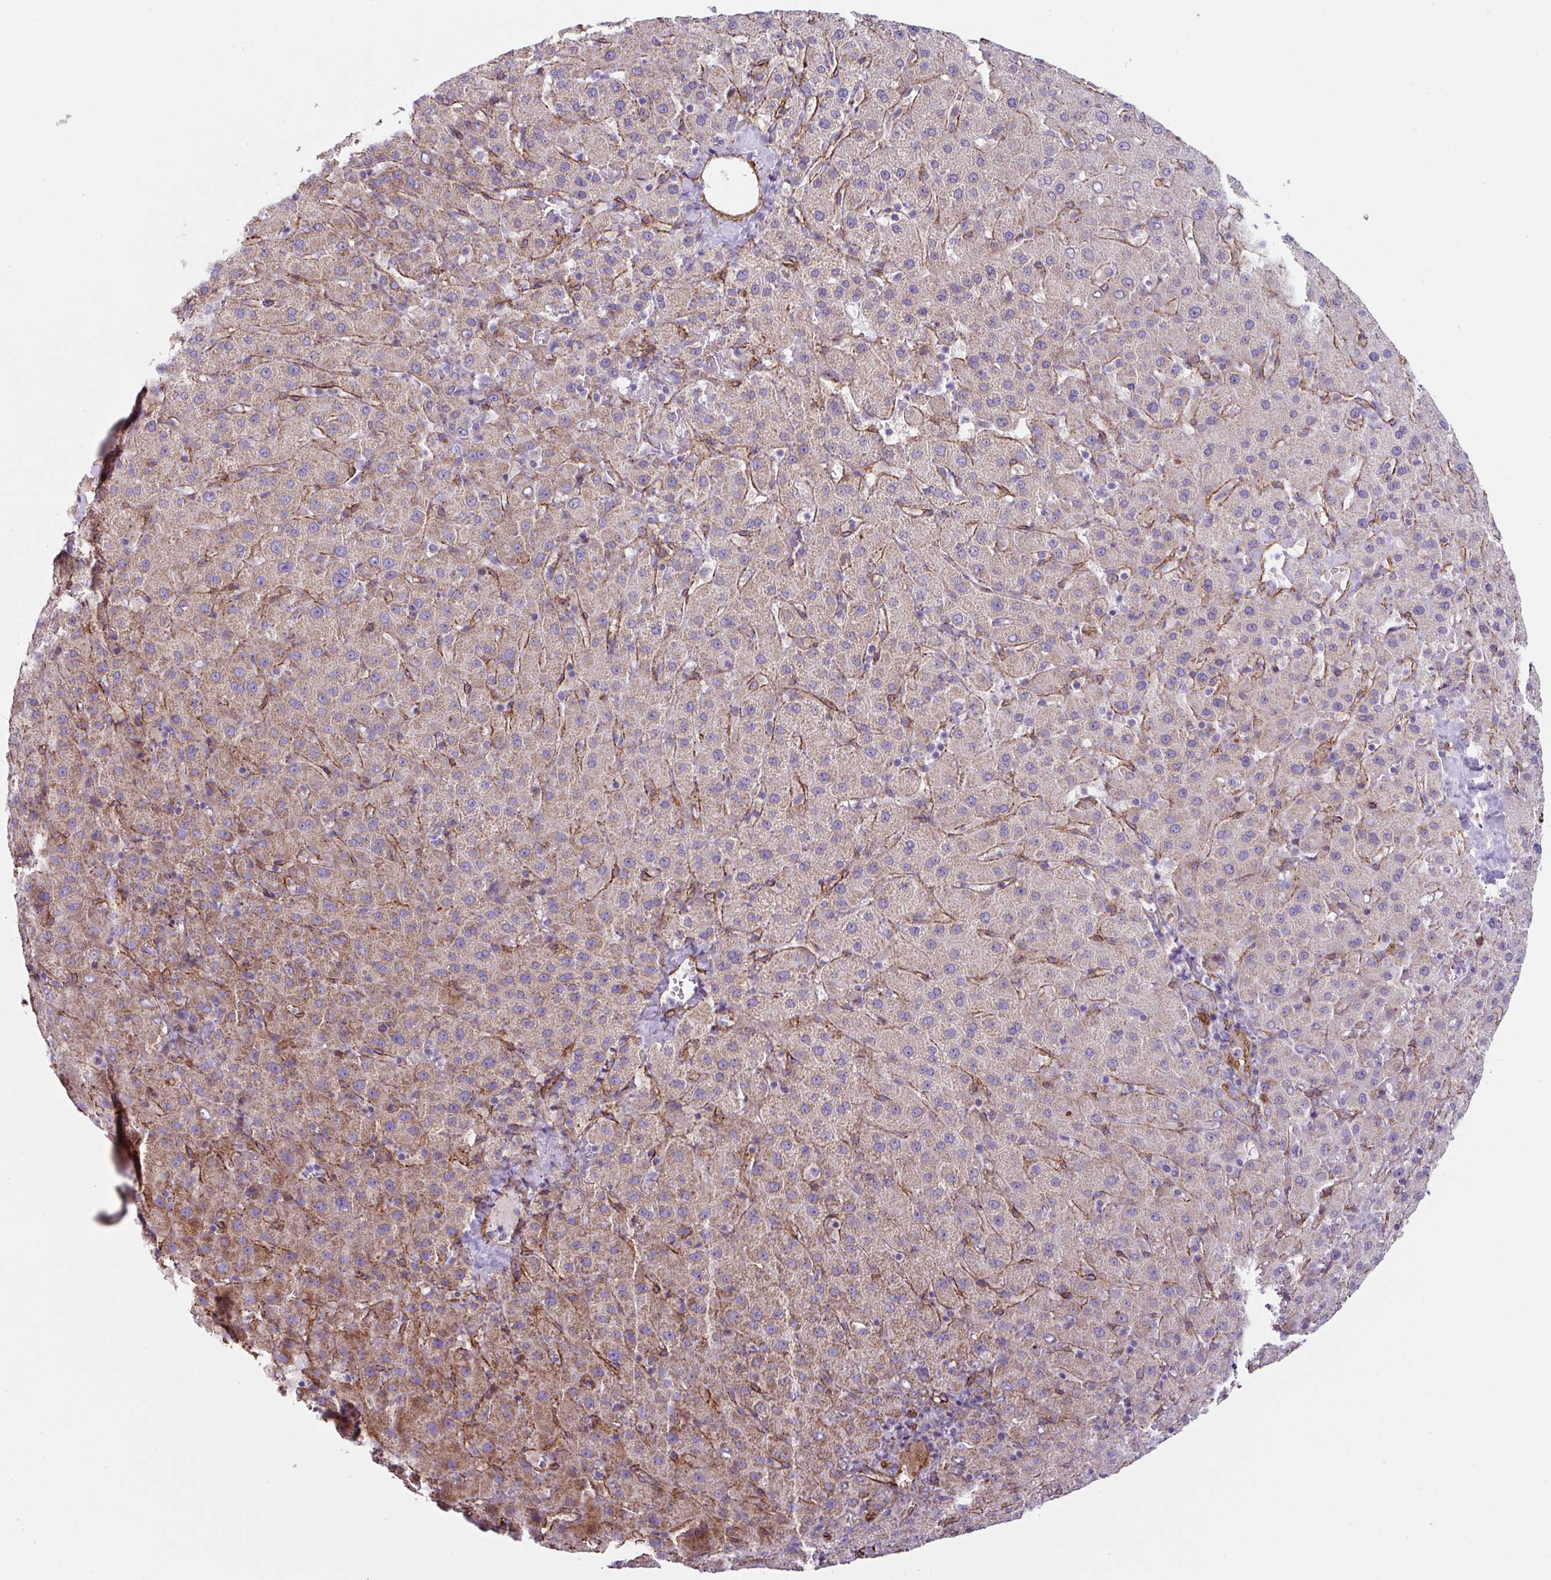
{"staining": {"intensity": "moderate", "quantity": "25%-75%", "location": "cytoplasmic/membranous"}, "tissue": "liver cancer", "cell_type": "Tumor cells", "image_type": "cancer", "snomed": [{"axis": "morphology", "description": "Carcinoma, Hepatocellular, NOS"}, {"axis": "topography", "description": "Liver"}], "caption": "High-power microscopy captured an immunohistochemistry image of liver cancer (hepatocellular carcinoma), revealing moderate cytoplasmic/membranous positivity in about 25%-75% of tumor cells. Nuclei are stained in blue.", "gene": "ANKUB1", "patient": {"sex": "female", "age": 58}}